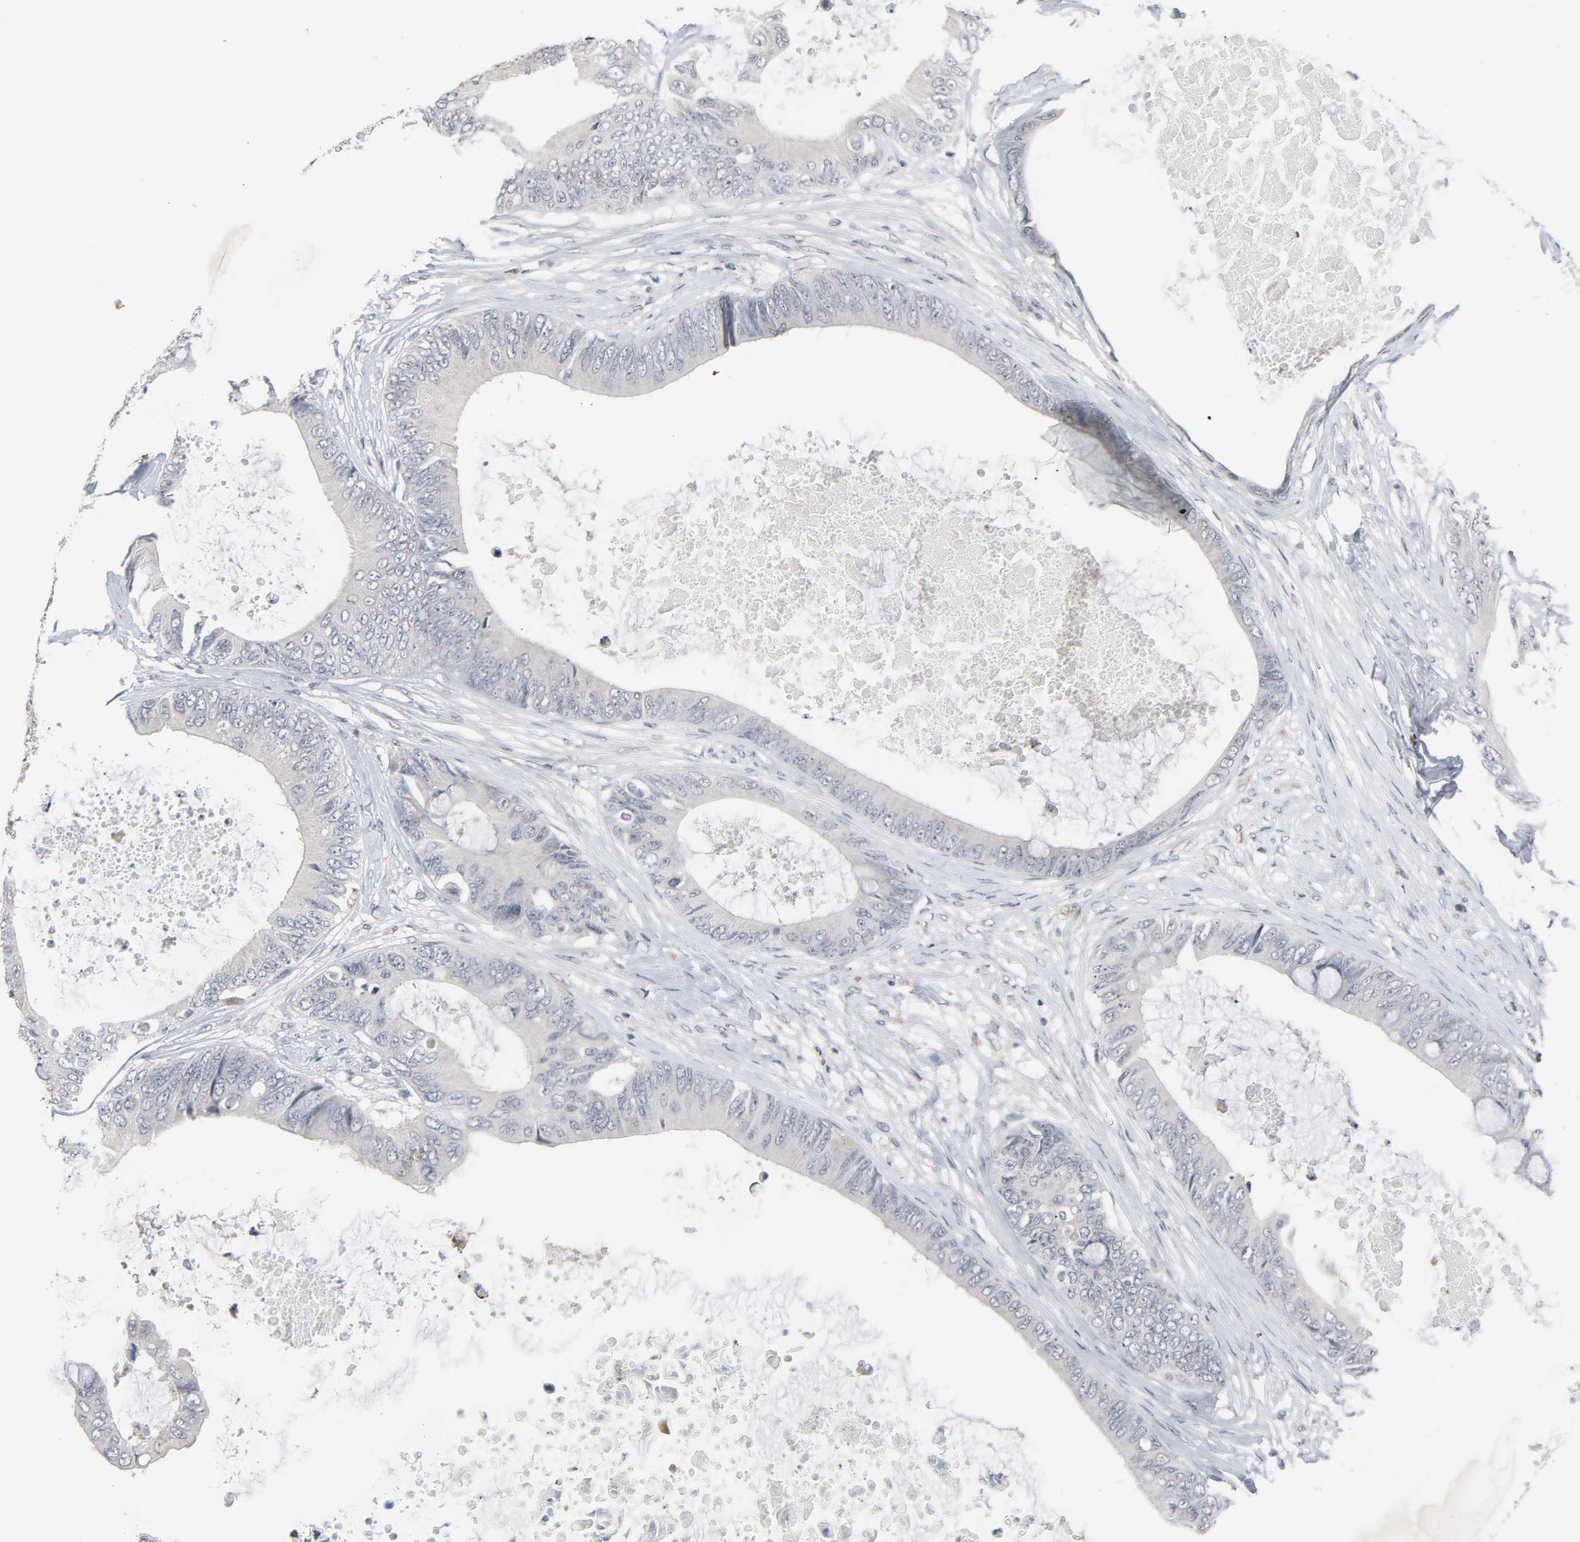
{"staining": {"intensity": "negative", "quantity": "none", "location": "none"}, "tissue": "colorectal cancer", "cell_type": "Tumor cells", "image_type": "cancer", "snomed": [{"axis": "morphology", "description": "Normal tissue, NOS"}, {"axis": "morphology", "description": "Adenocarcinoma, NOS"}, {"axis": "topography", "description": "Rectum"}, {"axis": "topography", "description": "Peripheral nerve tissue"}], "caption": "High magnification brightfield microscopy of colorectal cancer (adenocarcinoma) stained with DAB (3,3'-diaminobenzidine) (brown) and counterstained with hematoxylin (blue): tumor cells show no significant expression.", "gene": "MT3", "patient": {"sex": "female", "age": 77}}